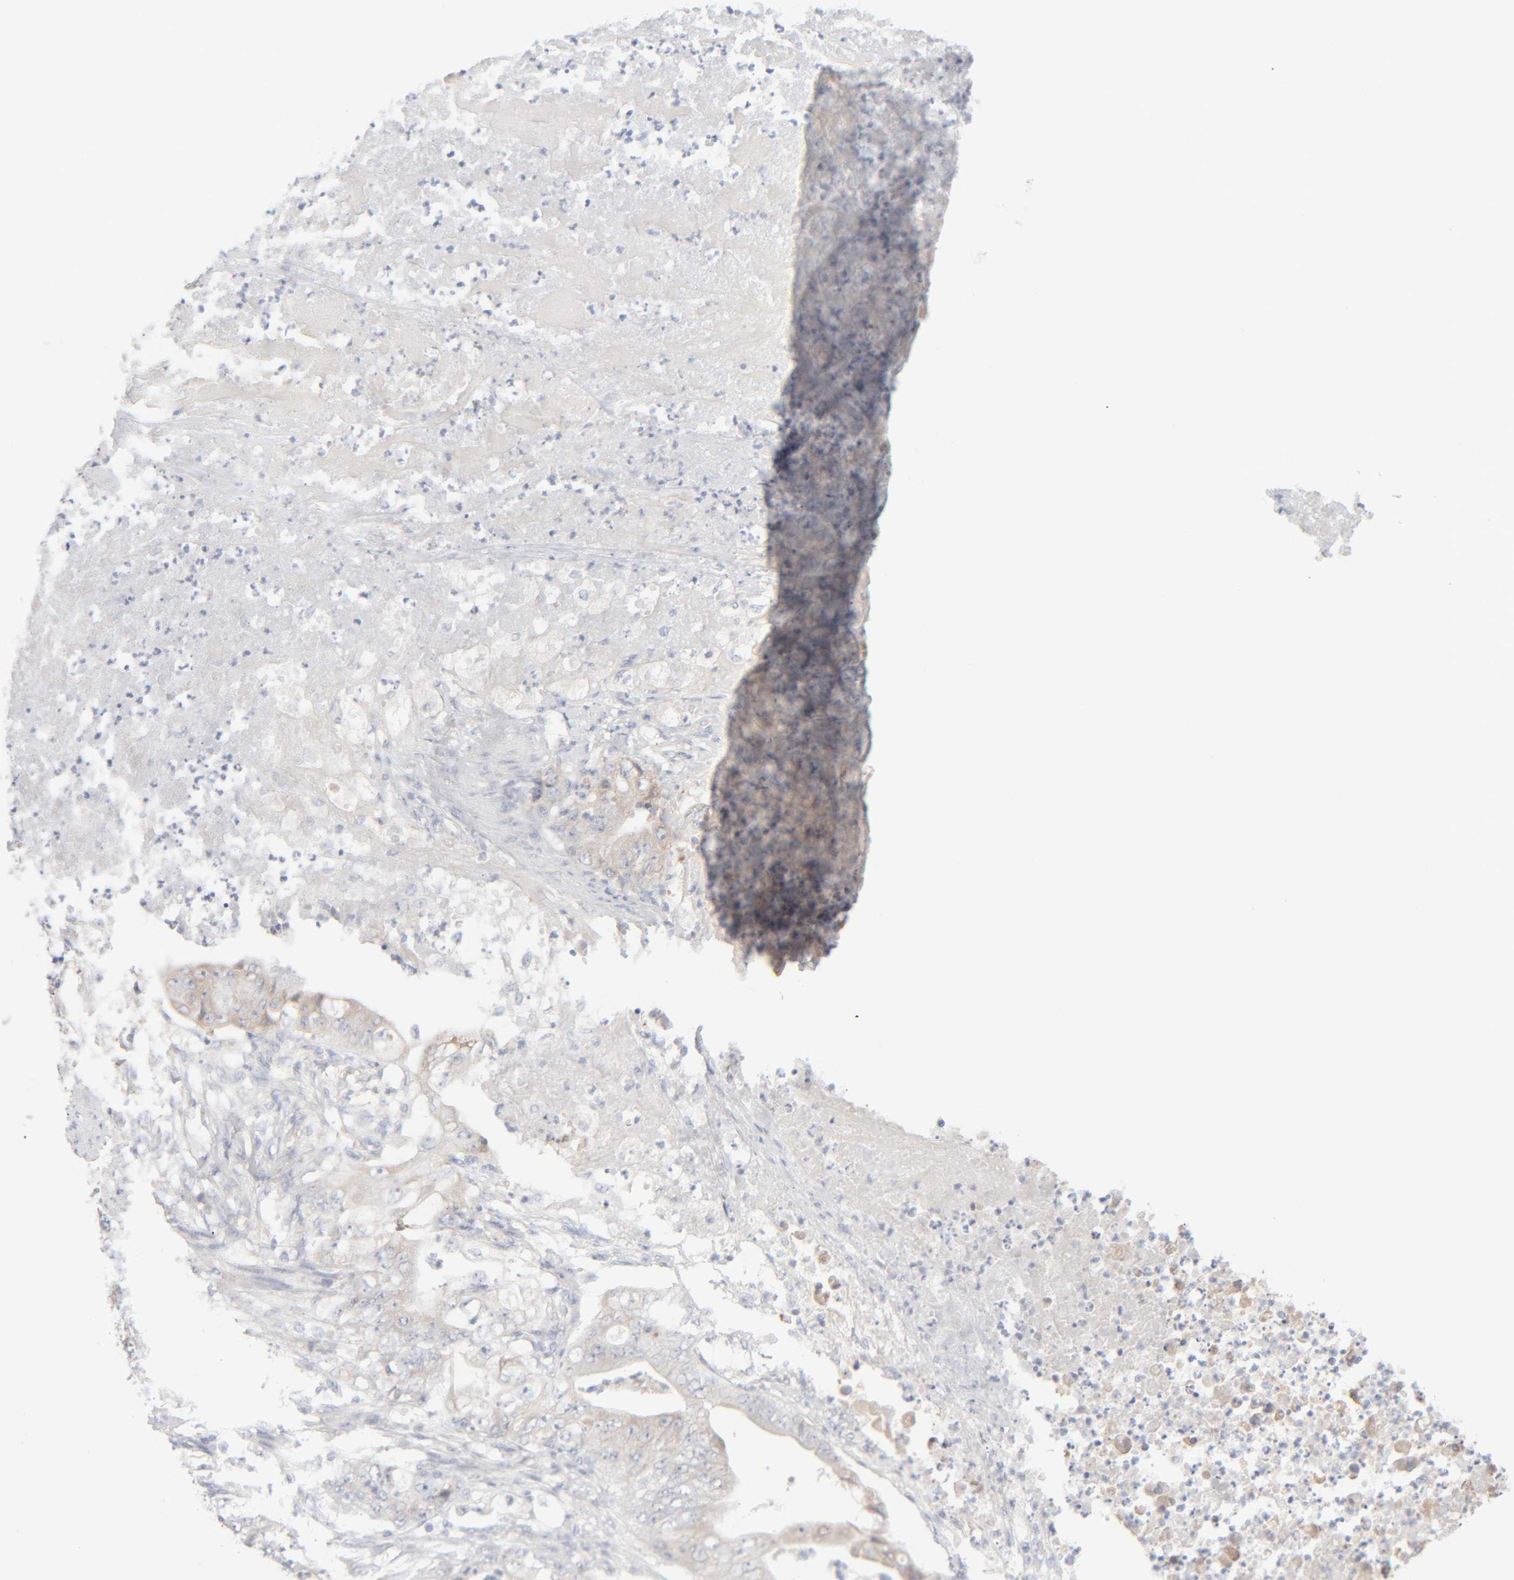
{"staining": {"intensity": "weak", "quantity": "<25%", "location": "cytoplasmic/membranous"}, "tissue": "stomach cancer", "cell_type": "Tumor cells", "image_type": "cancer", "snomed": [{"axis": "morphology", "description": "Adenocarcinoma, NOS"}, {"axis": "topography", "description": "Stomach"}], "caption": "Tumor cells show no significant protein positivity in stomach adenocarcinoma. Brightfield microscopy of immunohistochemistry (IHC) stained with DAB (brown) and hematoxylin (blue), captured at high magnification.", "gene": "RIDA", "patient": {"sex": "female", "age": 73}}